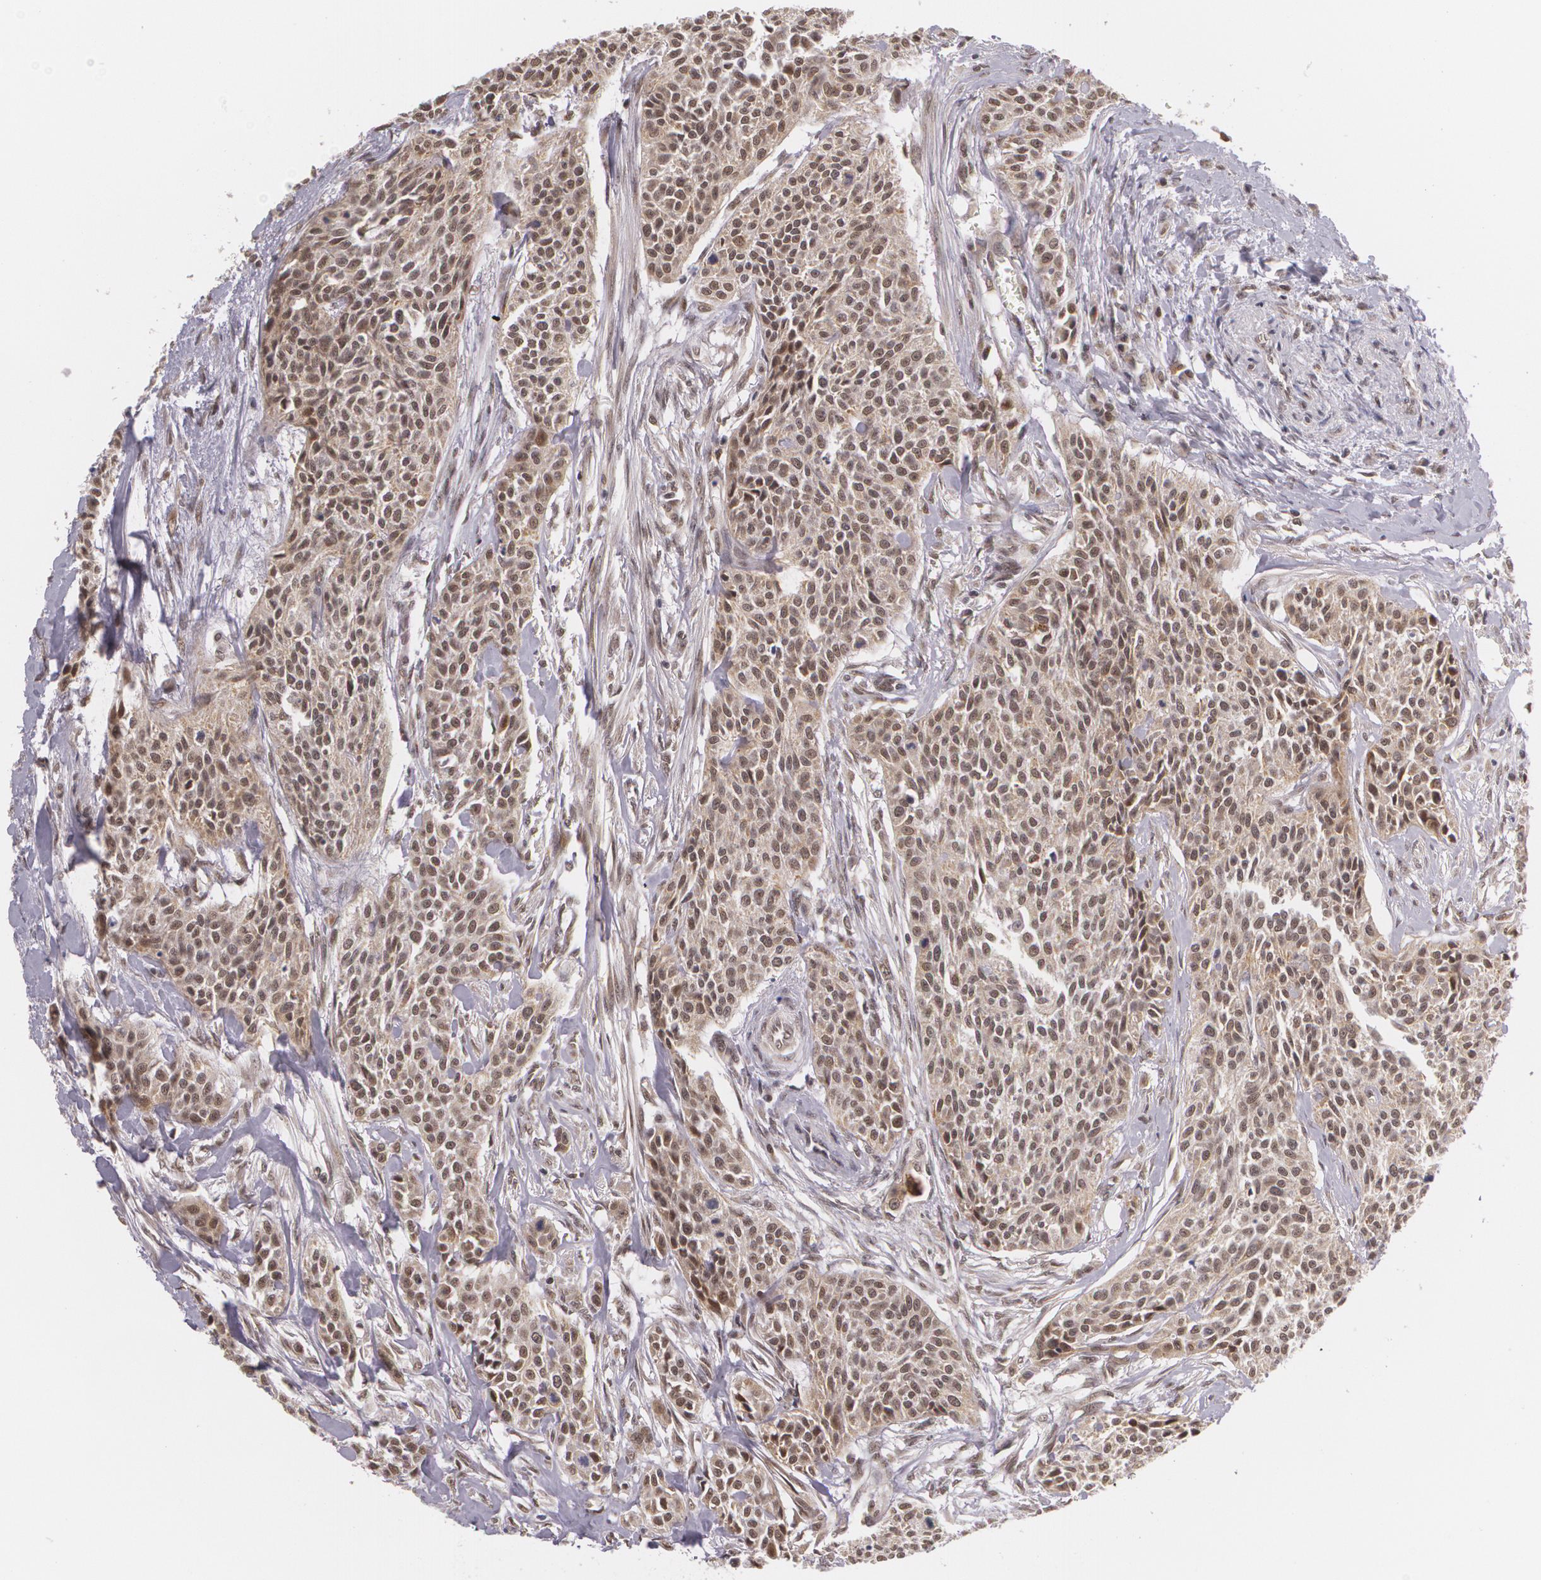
{"staining": {"intensity": "weak", "quantity": ">75%", "location": "nuclear"}, "tissue": "urothelial cancer", "cell_type": "Tumor cells", "image_type": "cancer", "snomed": [{"axis": "morphology", "description": "Urothelial carcinoma, High grade"}, {"axis": "topography", "description": "Urinary bladder"}], "caption": "Urothelial carcinoma (high-grade) stained for a protein shows weak nuclear positivity in tumor cells. (DAB IHC, brown staining for protein, blue staining for nuclei).", "gene": "ALX1", "patient": {"sex": "male", "age": 56}}